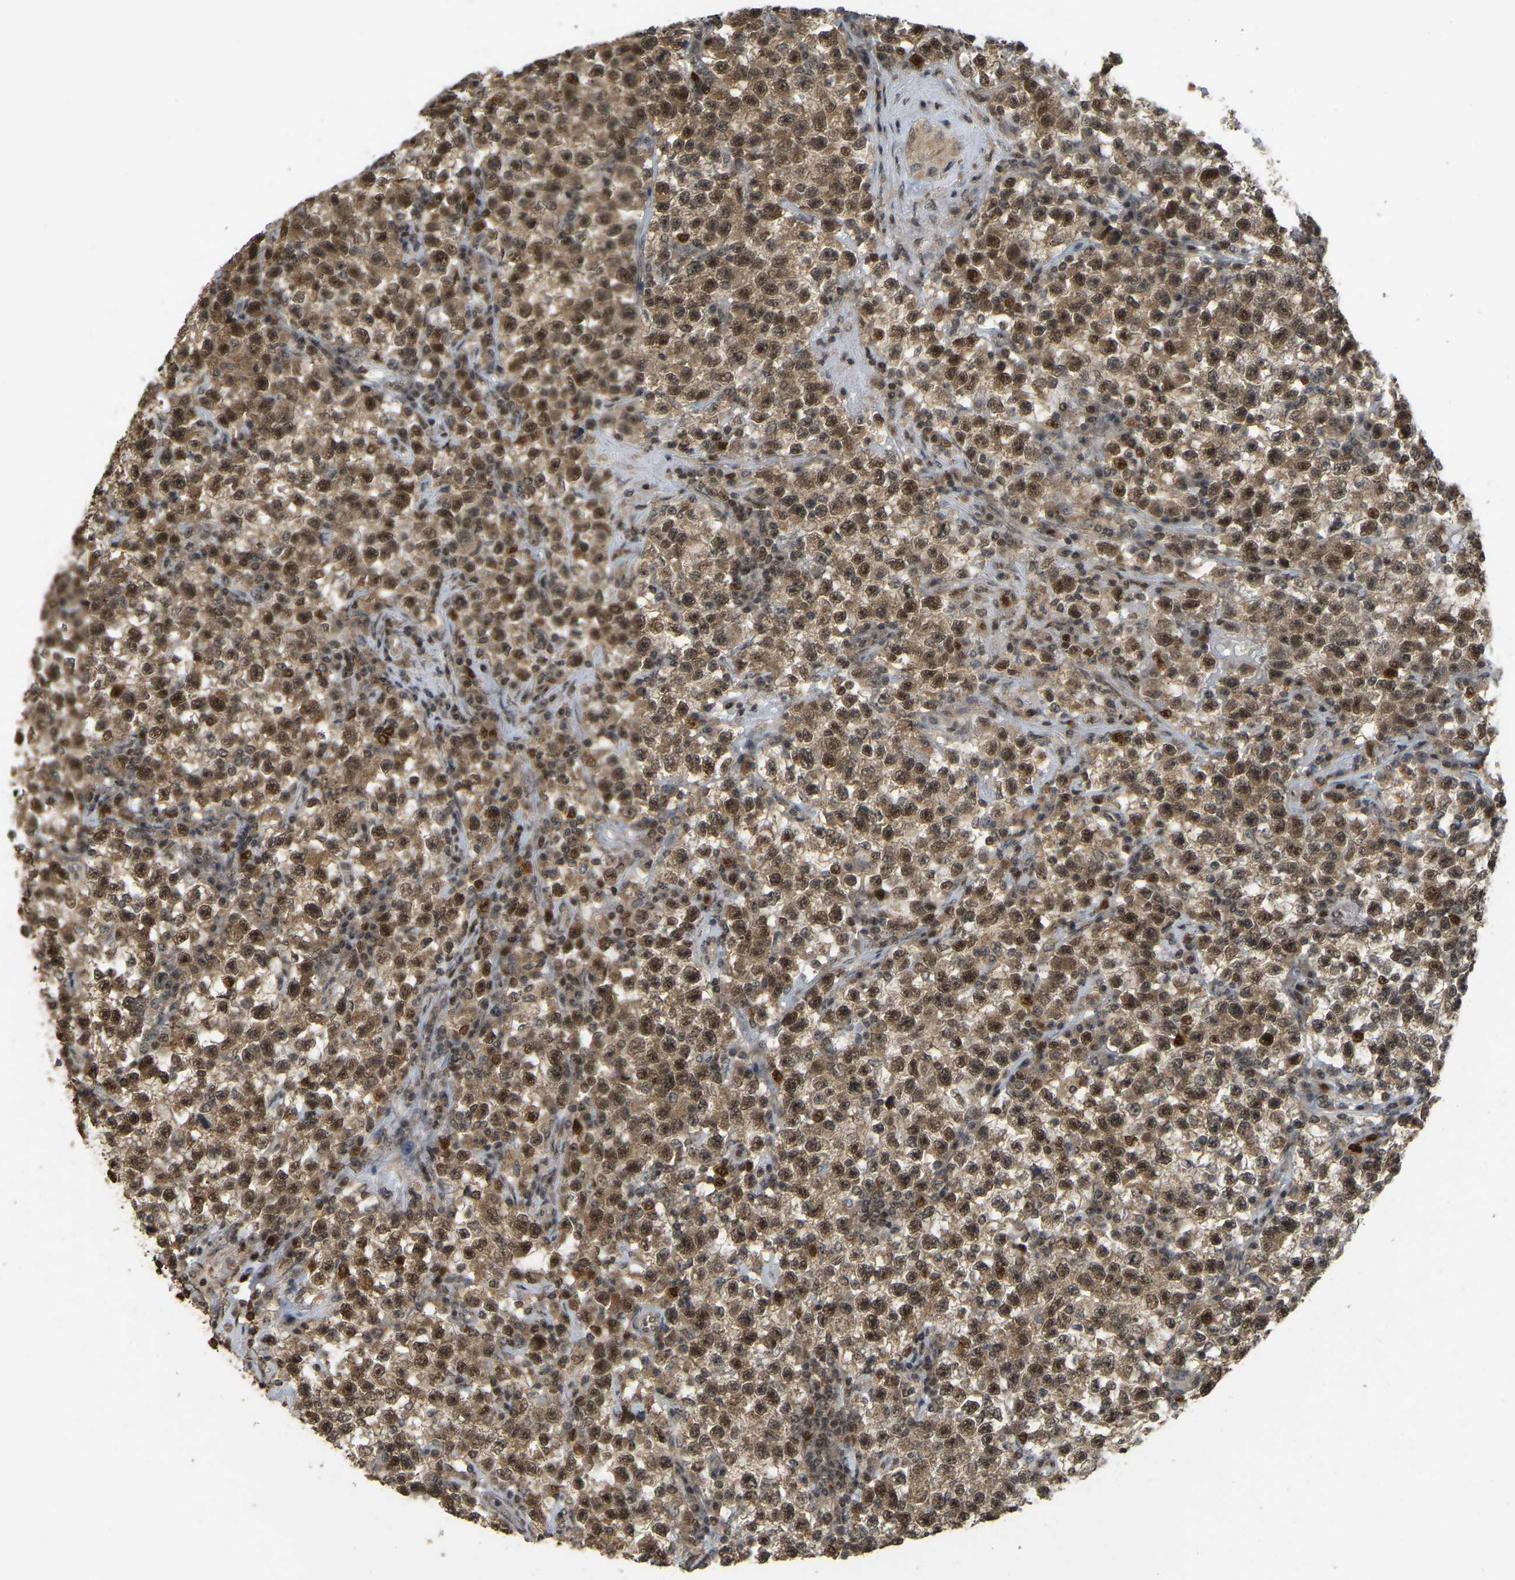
{"staining": {"intensity": "strong", "quantity": ">75%", "location": "cytoplasmic/membranous,nuclear"}, "tissue": "testis cancer", "cell_type": "Tumor cells", "image_type": "cancer", "snomed": [{"axis": "morphology", "description": "Seminoma, NOS"}, {"axis": "topography", "description": "Testis"}], "caption": "Testis cancer was stained to show a protein in brown. There is high levels of strong cytoplasmic/membranous and nuclear expression in about >75% of tumor cells.", "gene": "BRF2", "patient": {"sex": "male", "age": 22}}